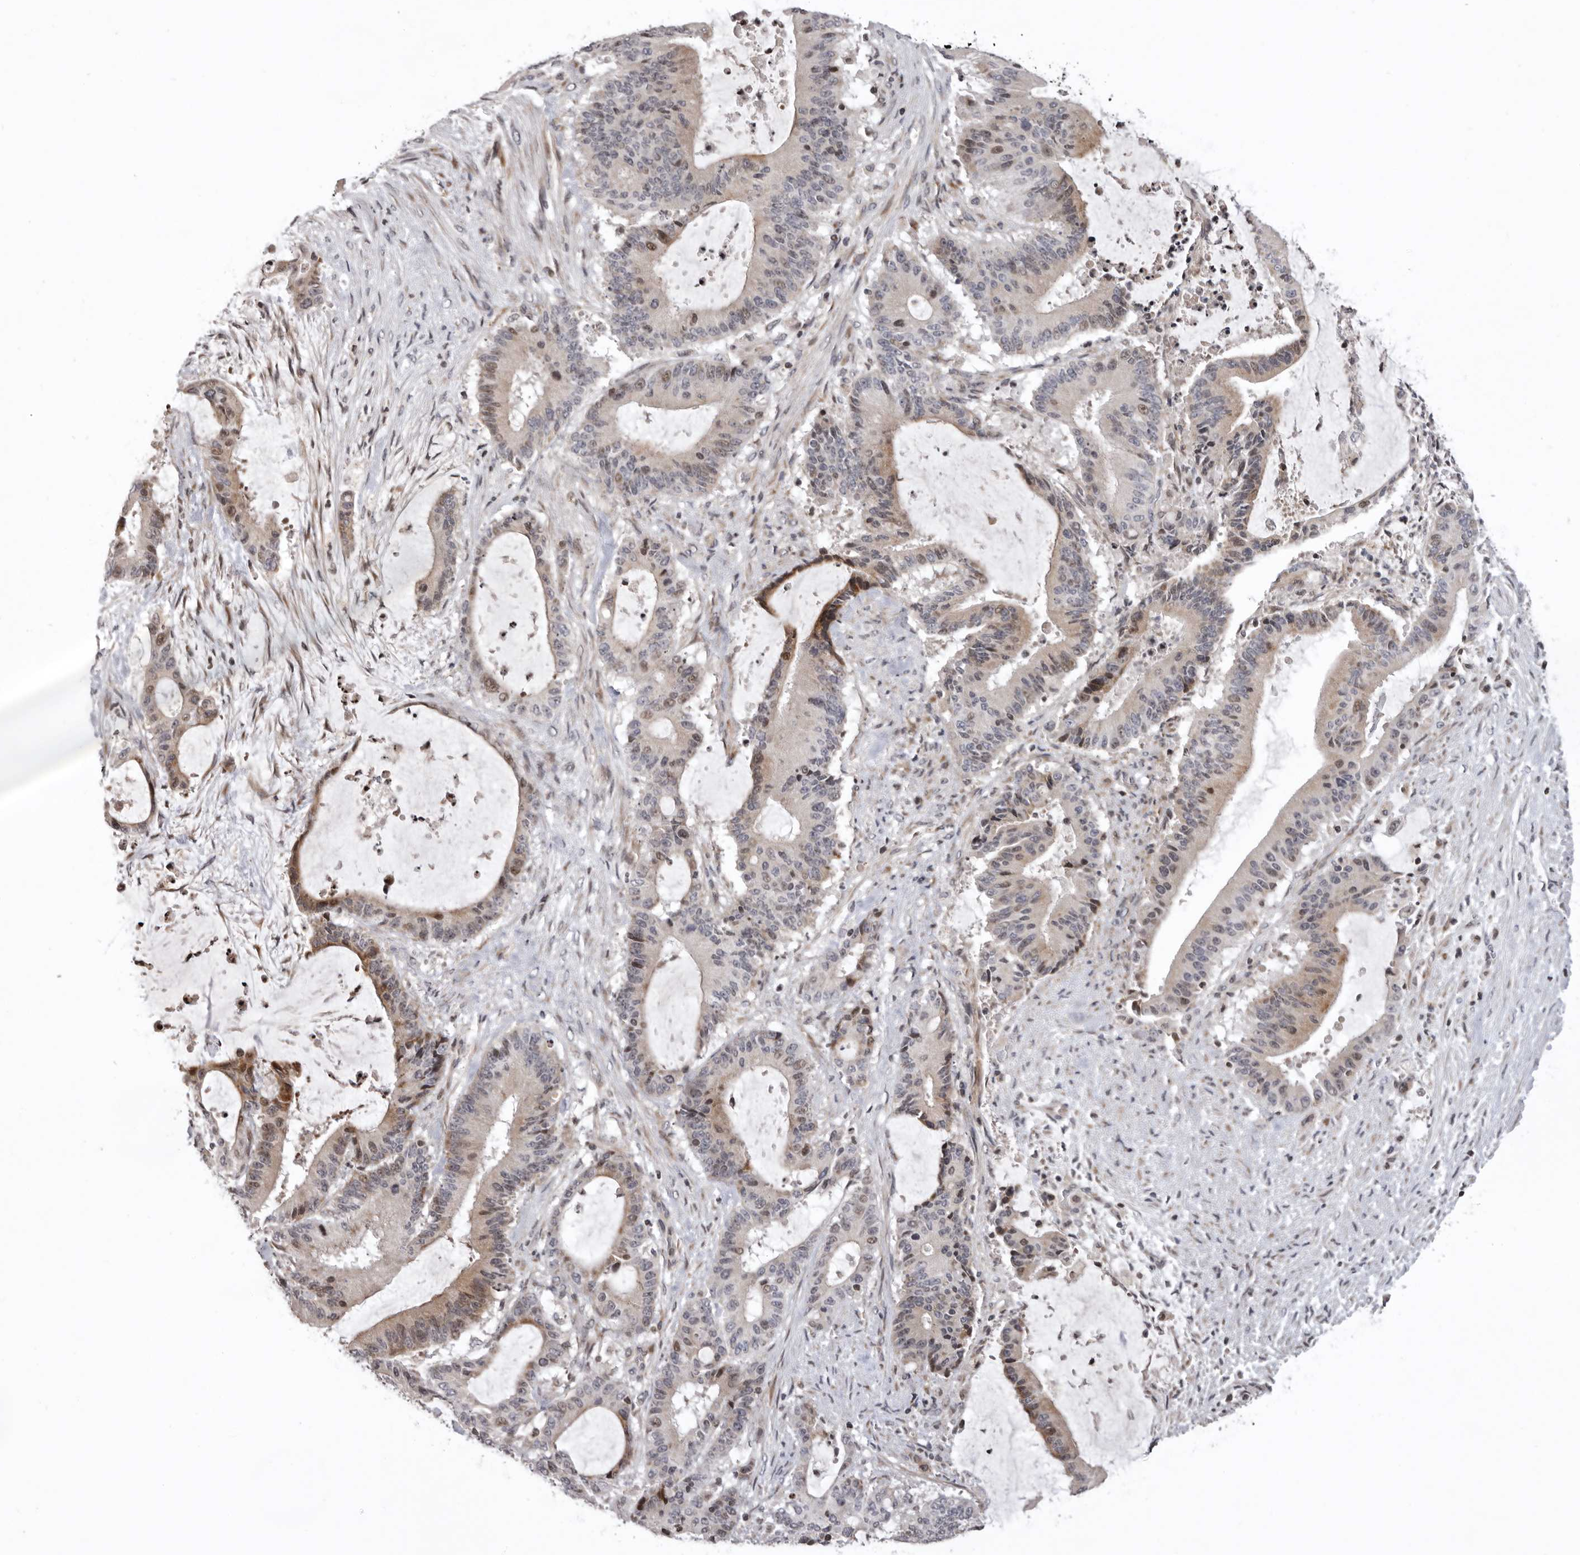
{"staining": {"intensity": "moderate", "quantity": "25%-75%", "location": "nuclear"}, "tissue": "liver cancer", "cell_type": "Tumor cells", "image_type": "cancer", "snomed": [{"axis": "morphology", "description": "Normal tissue, NOS"}, {"axis": "morphology", "description": "Cholangiocarcinoma"}, {"axis": "topography", "description": "Liver"}, {"axis": "topography", "description": "Peripheral nerve tissue"}], "caption": "Moderate nuclear expression is appreciated in about 25%-75% of tumor cells in liver cholangiocarcinoma.", "gene": "AZIN1", "patient": {"sex": "female", "age": 73}}